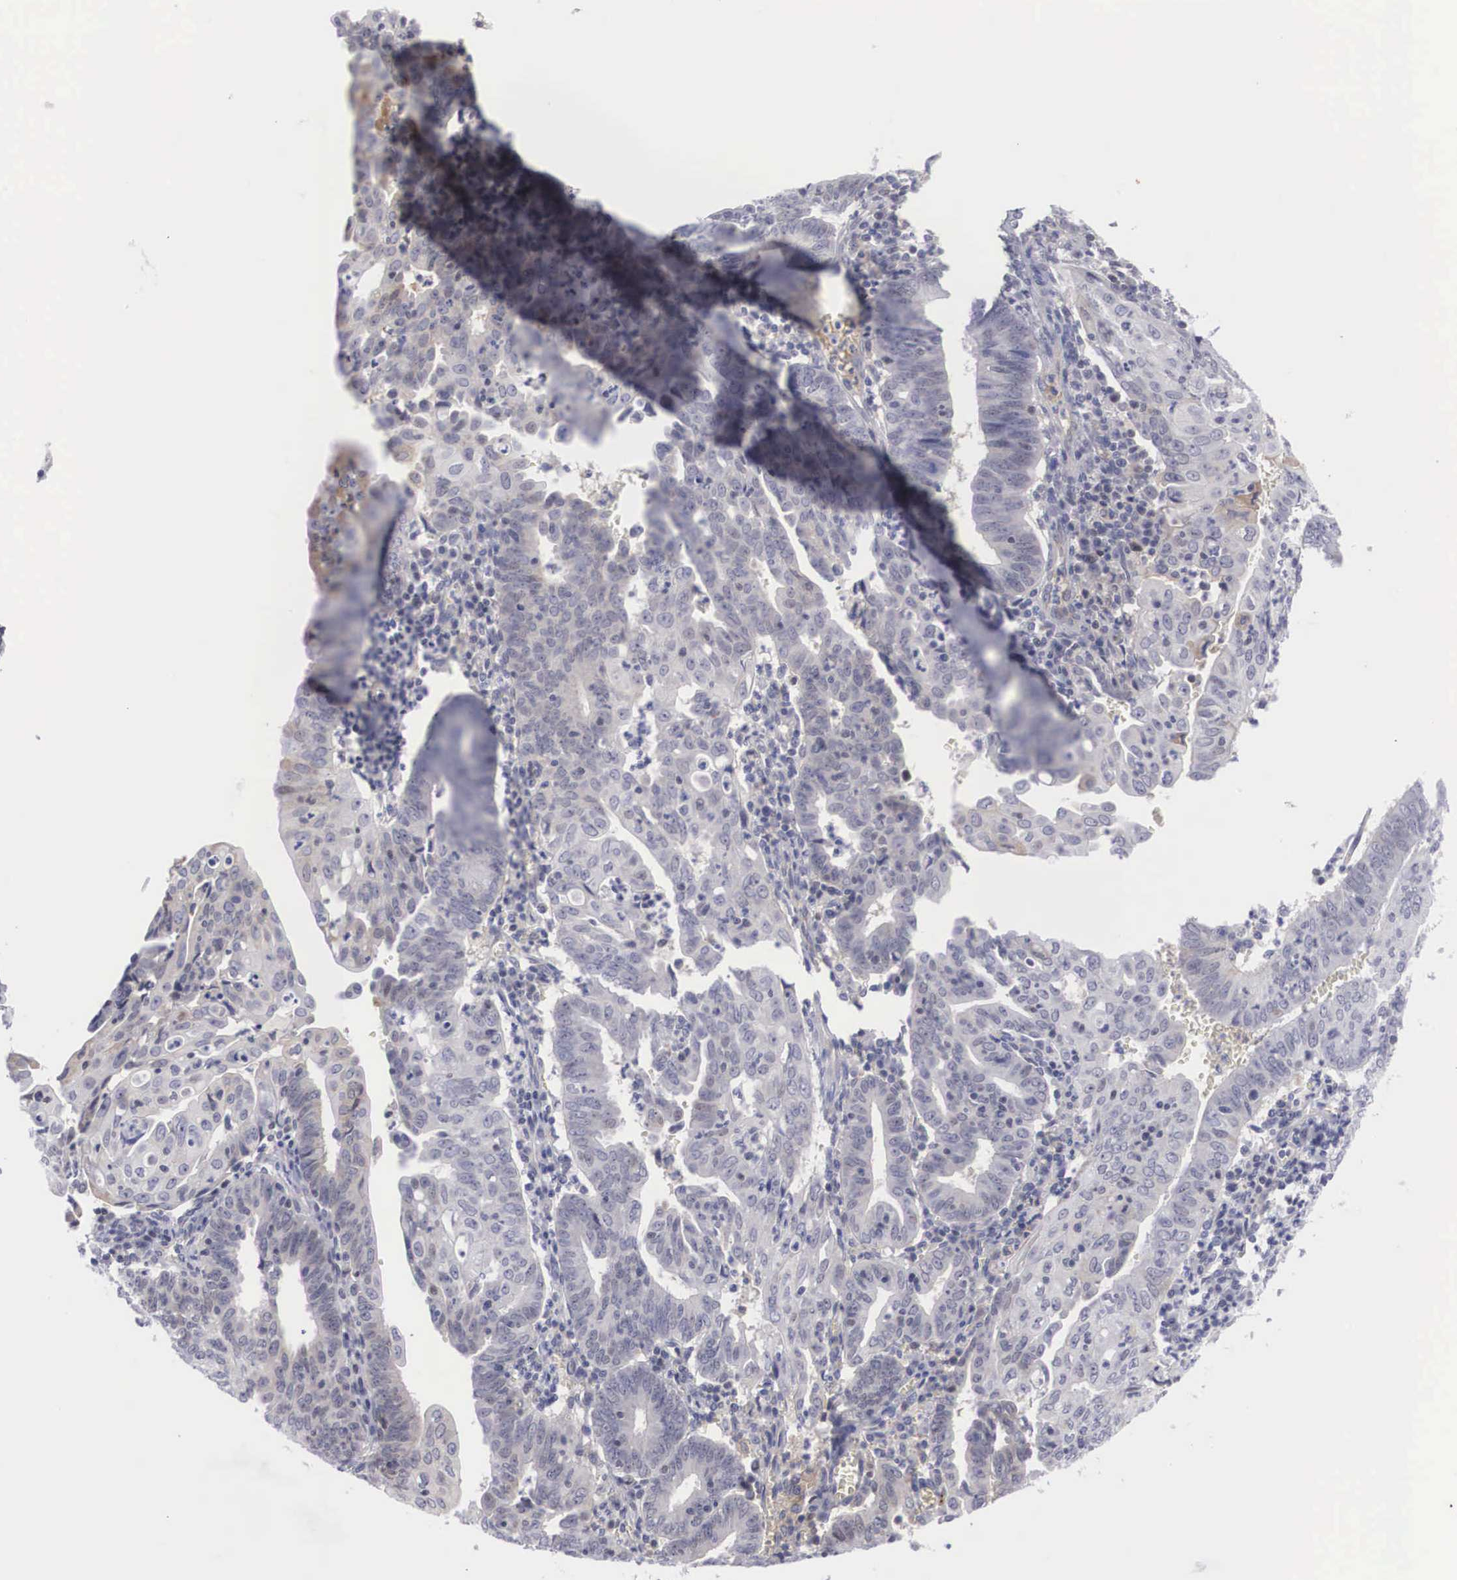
{"staining": {"intensity": "weak", "quantity": "<25%", "location": "cytoplasmic/membranous,nuclear"}, "tissue": "endometrial cancer", "cell_type": "Tumor cells", "image_type": "cancer", "snomed": [{"axis": "morphology", "description": "Adenocarcinoma, NOS"}, {"axis": "topography", "description": "Endometrium"}], "caption": "The image demonstrates no staining of tumor cells in endometrial cancer (adenocarcinoma).", "gene": "RBPJ", "patient": {"sex": "female", "age": 60}}